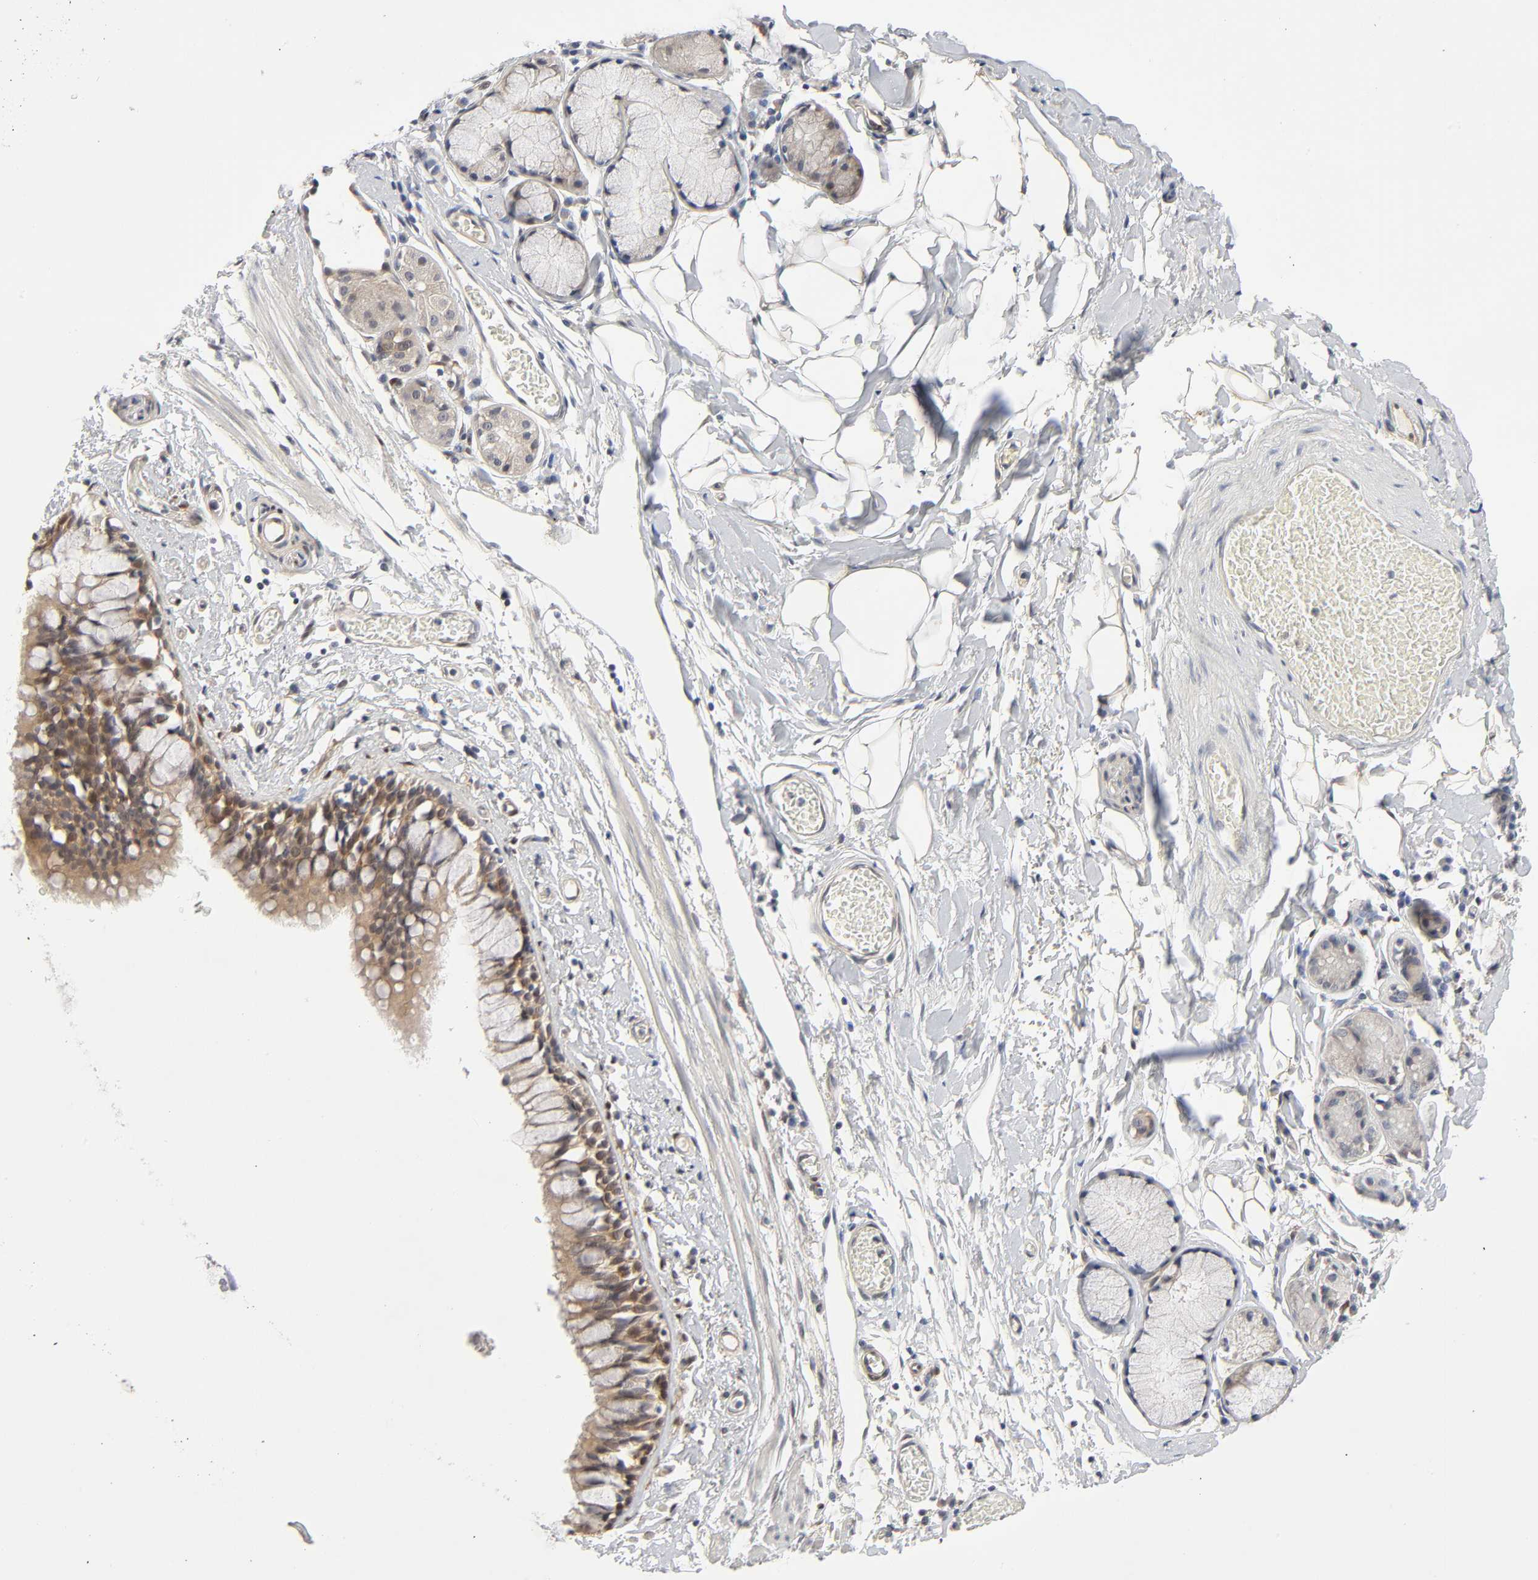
{"staining": {"intensity": "moderate", "quantity": "25%-75%", "location": "cytoplasmic/membranous"}, "tissue": "bronchus", "cell_type": "Respiratory epithelial cells", "image_type": "normal", "snomed": [{"axis": "morphology", "description": "Normal tissue, NOS"}, {"axis": "topography", "description": "Lymph node of abdomen"}, {"axis": "topography", "description": "Lymph node of pelvis"}], "caption": "This is a histology image of immunohistochemistry staining of normal bronchus, which shows moderate positivity in the cytoplasmic/membranous of respiratory epithelial cells.", "gene": "PTEN", "patient": {"sex": "female", "age": 65}}